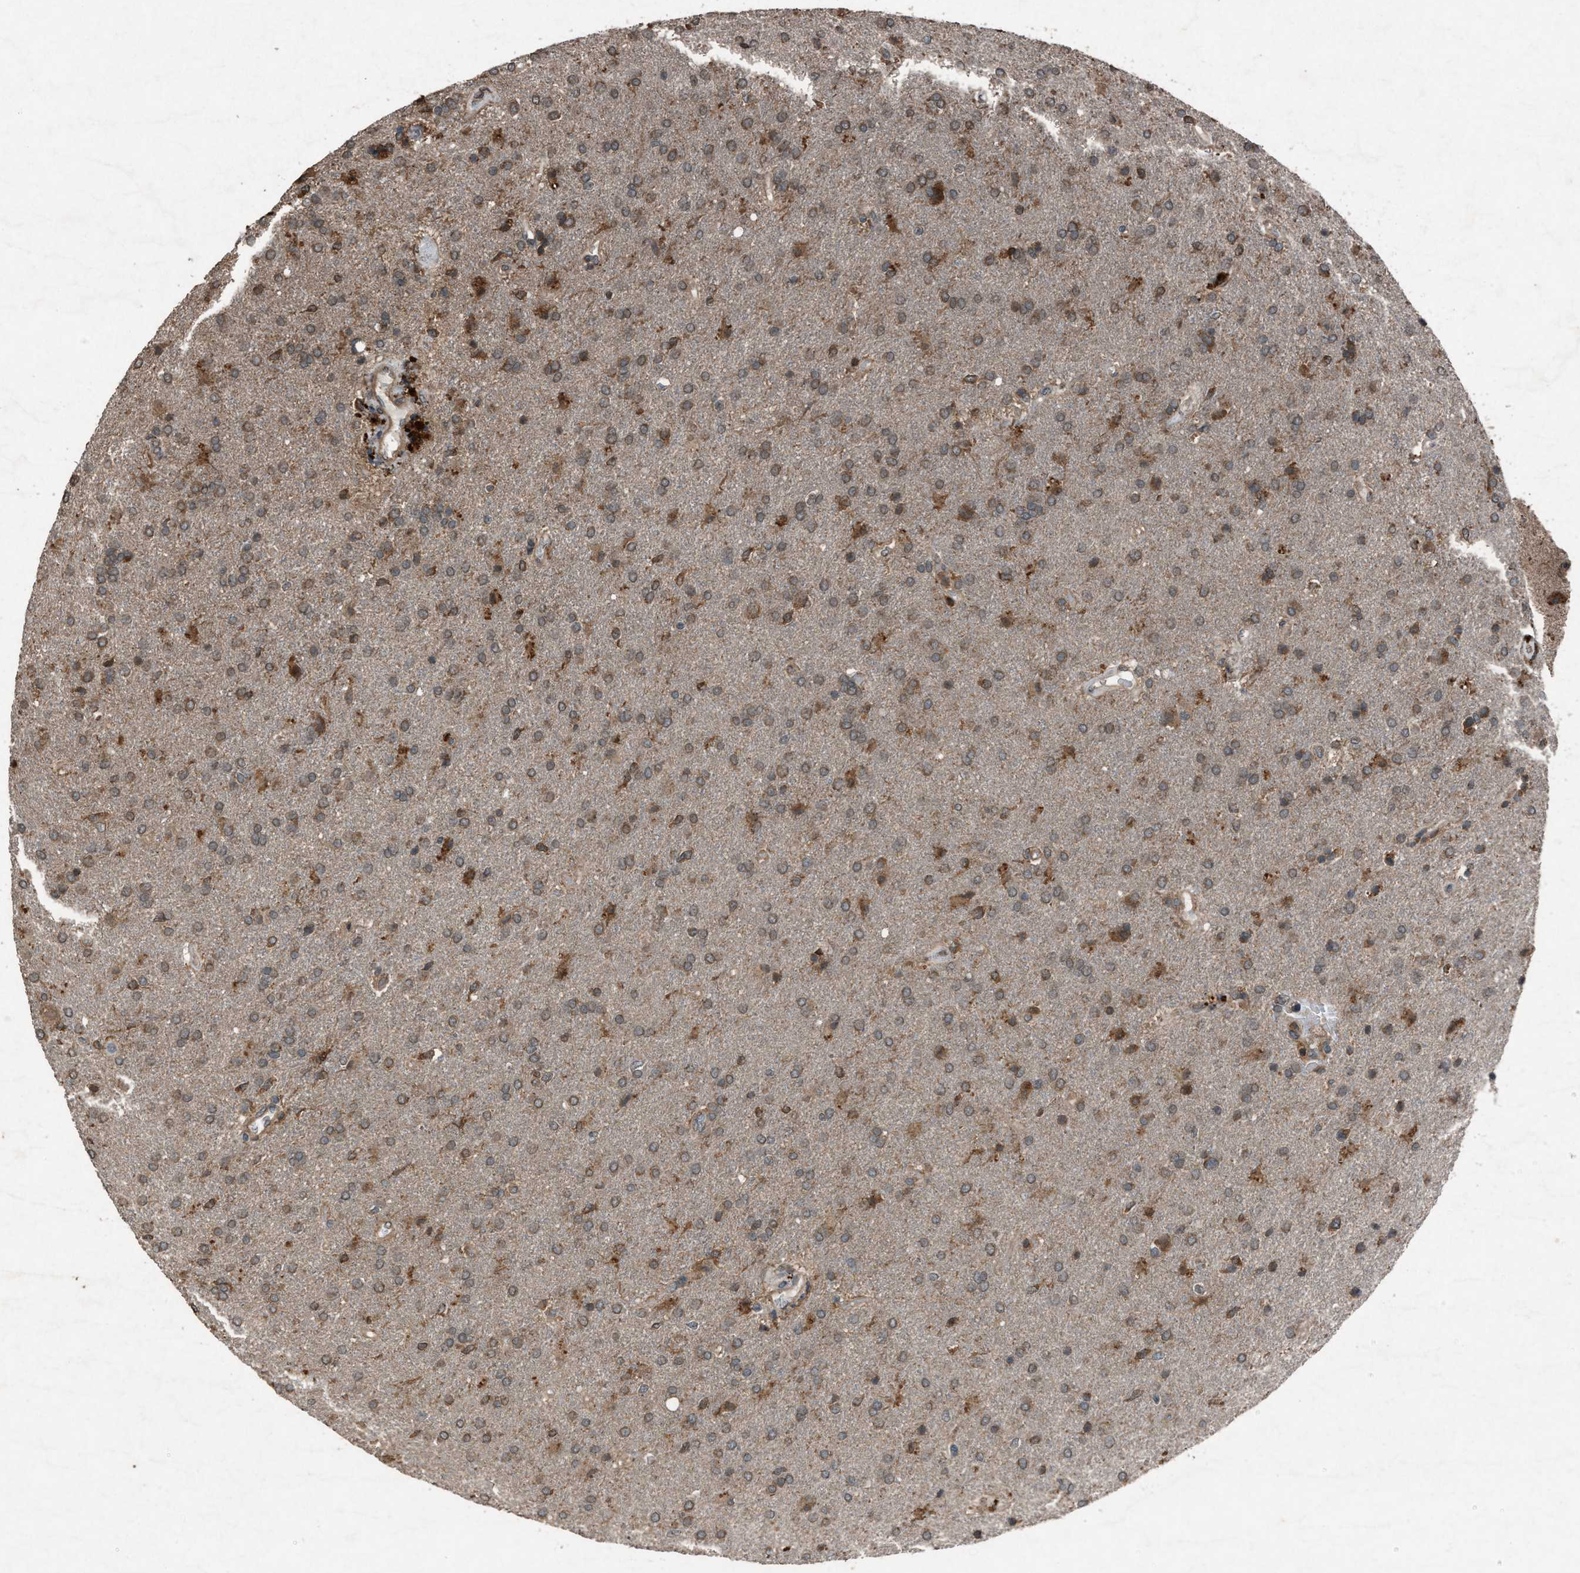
{"staining": {"intensity": "moderate", "quantity": ">75%", "location": "cytoplasmic/membranous"}, "tissue": "glioma", "cell_type": "Tumor cells", "image_type": "cancer", "snomed": [{"axis": "morphology", "description": "Glioma, malignant, High grade"}, {"axis": "topography", "description": "Brain"}], "caption": "Brown immunohistochemical staining in human malignant high-grade glioma shows moderate cytoplasmic/membranous expression in about >75% of tumor cells.", "gene": "CALR", "patient": {"sex": "male", "age": 72}}